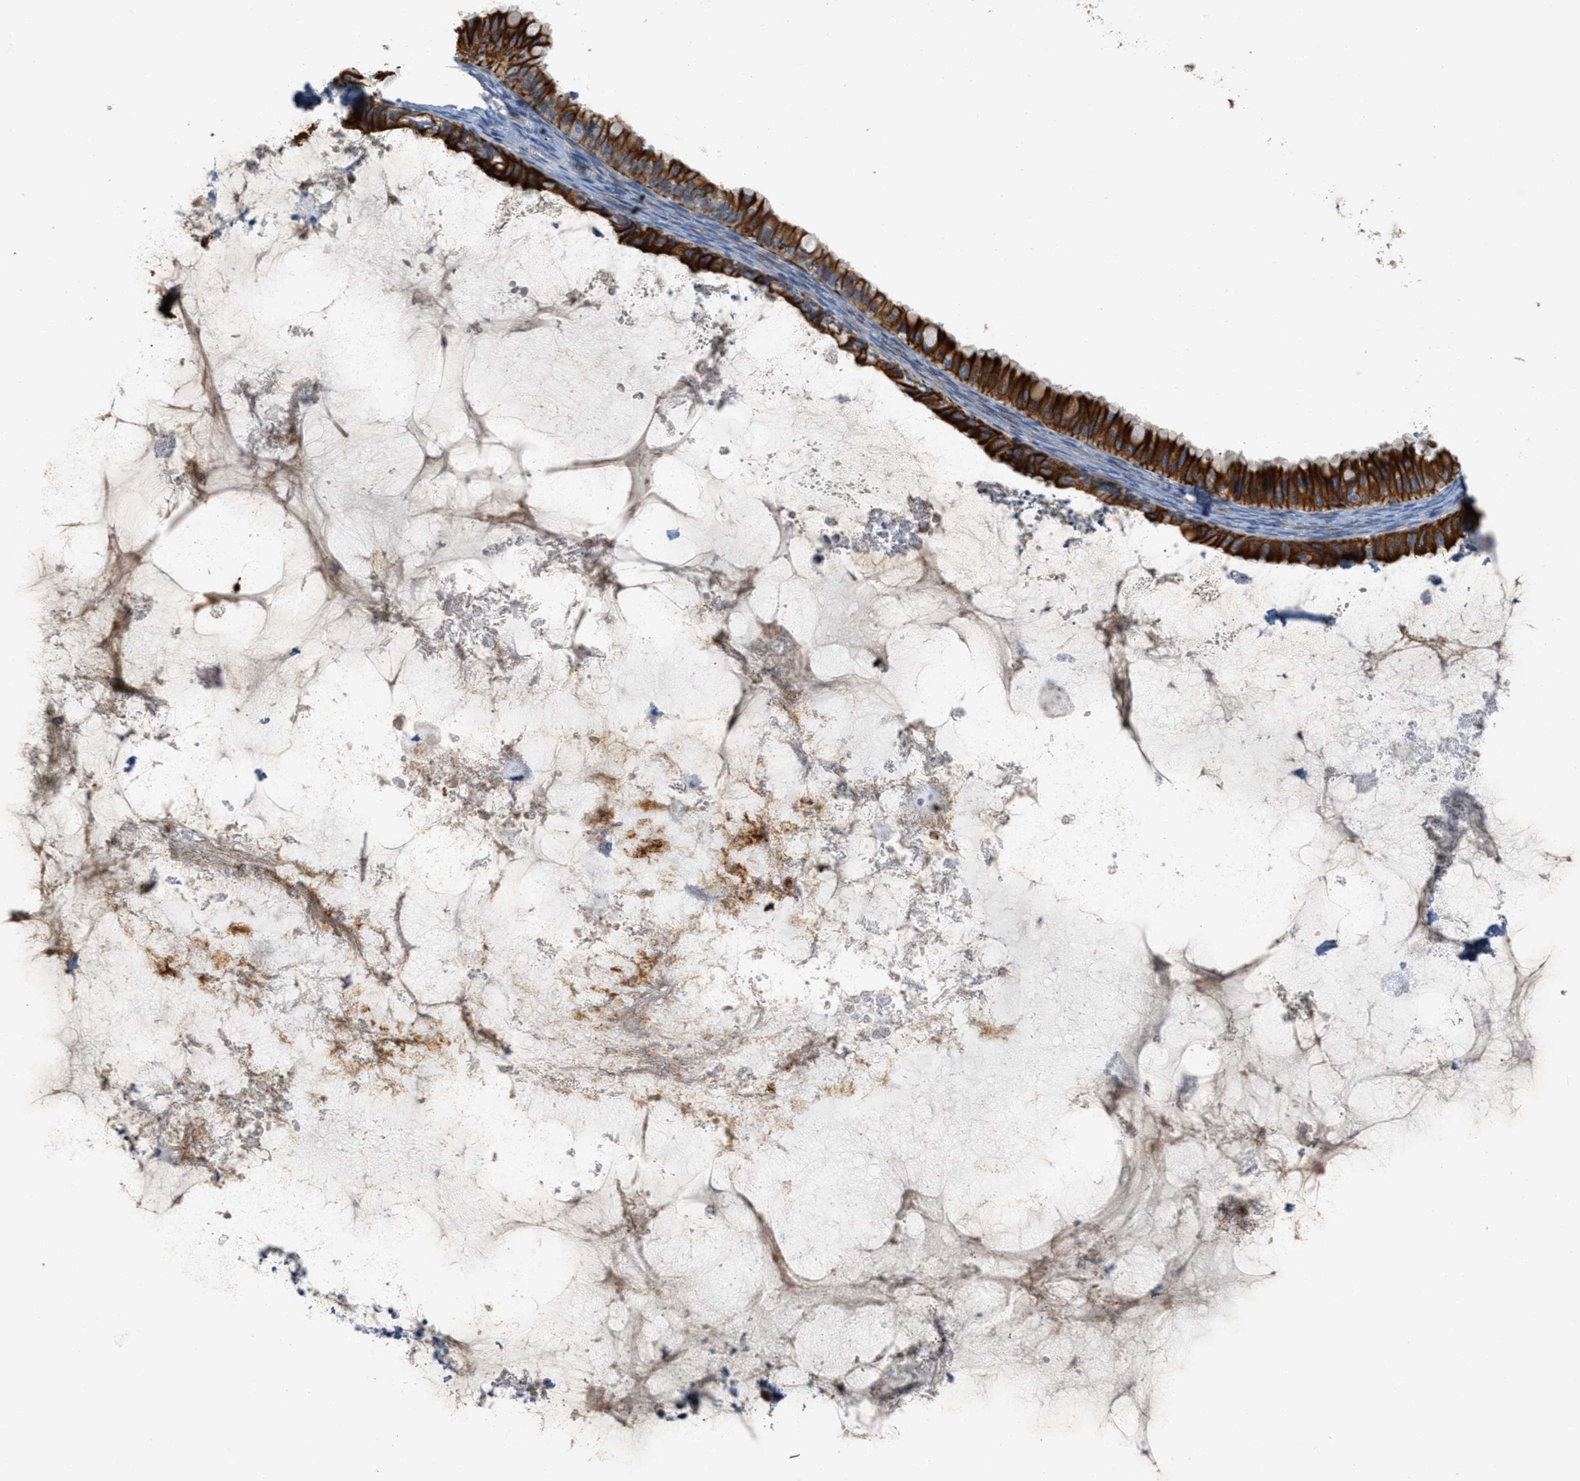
{"staining": {"intensity": "strong", "quantity": ">75%", "location": "cytoplasmic/membranous"}, "tissue": "ovarian cancer", "cell_type": "Tumor cells", "image_type": "cancer", "snomed": [{"axis": "morphology", "description": "Cystadenocarcinoma, mucinous, NOS"}, {"axis": "topography", "description": "Ovary"}], "caption": "The photomicrograph exhibits immunohistochemical staining of ovarian mucinous cystadenocarcinoma. There is strong cytoplasmic/membranous staining is present in about >75% of tumor cells. (DAB IHC with brightfield microscopy, high magnification).", "gene": "MRS2", "patient": {"sex": "female", "age": 80}}